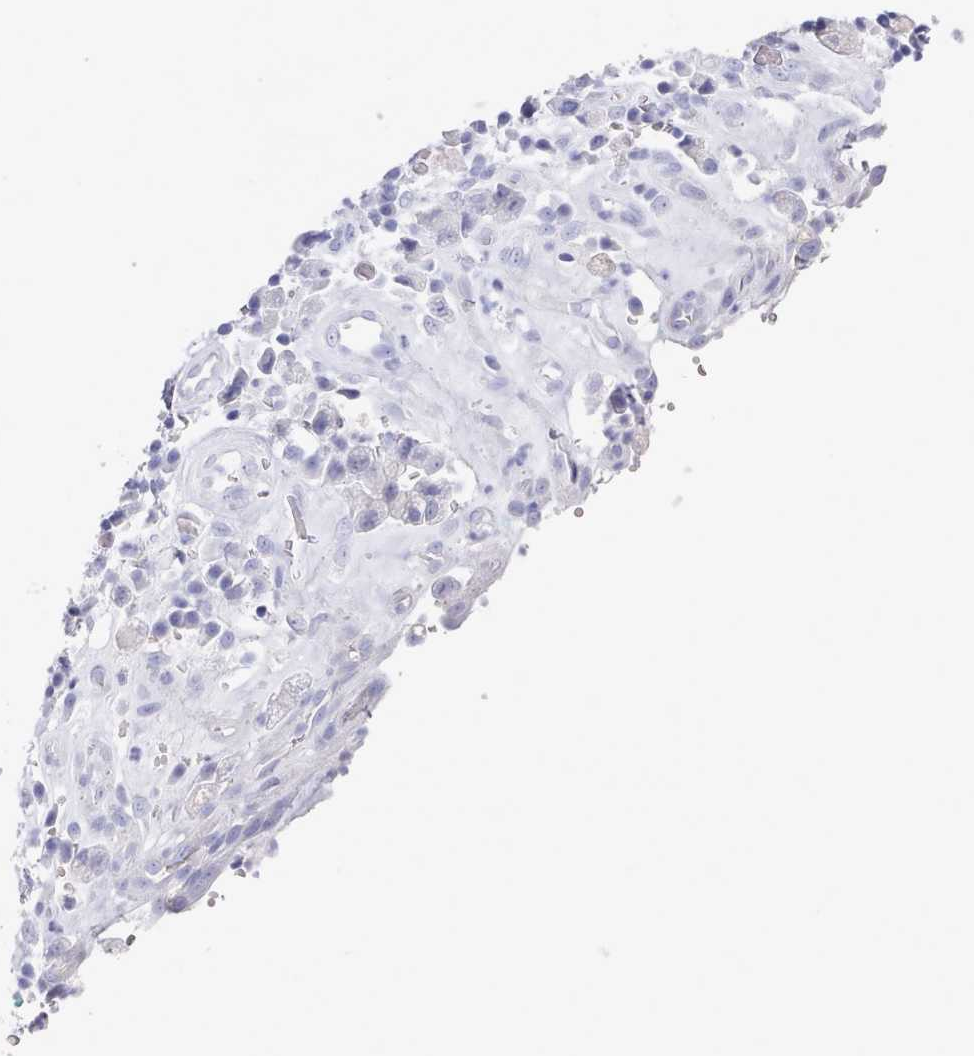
{"staining": {"intensity": "negative", "quantity": "none", "location": "none"}, "tissue": "stomach cancer", "cell_type": "Tumor cells", "image_type": "cancer", "snomed": [{"axis": "morphology", "description": "Adenocarcinoma, NOS"}, {"axis": "topography", "description": "Stomach"}], "caption": "High power microscopy photomicrograph of an immunohistochemistry photomicrograph of stomach cancer, revealing no significant positivity in tumor cells.", "gene": "LRRC37A", "patient": {"sex": "male", "age": 77}}